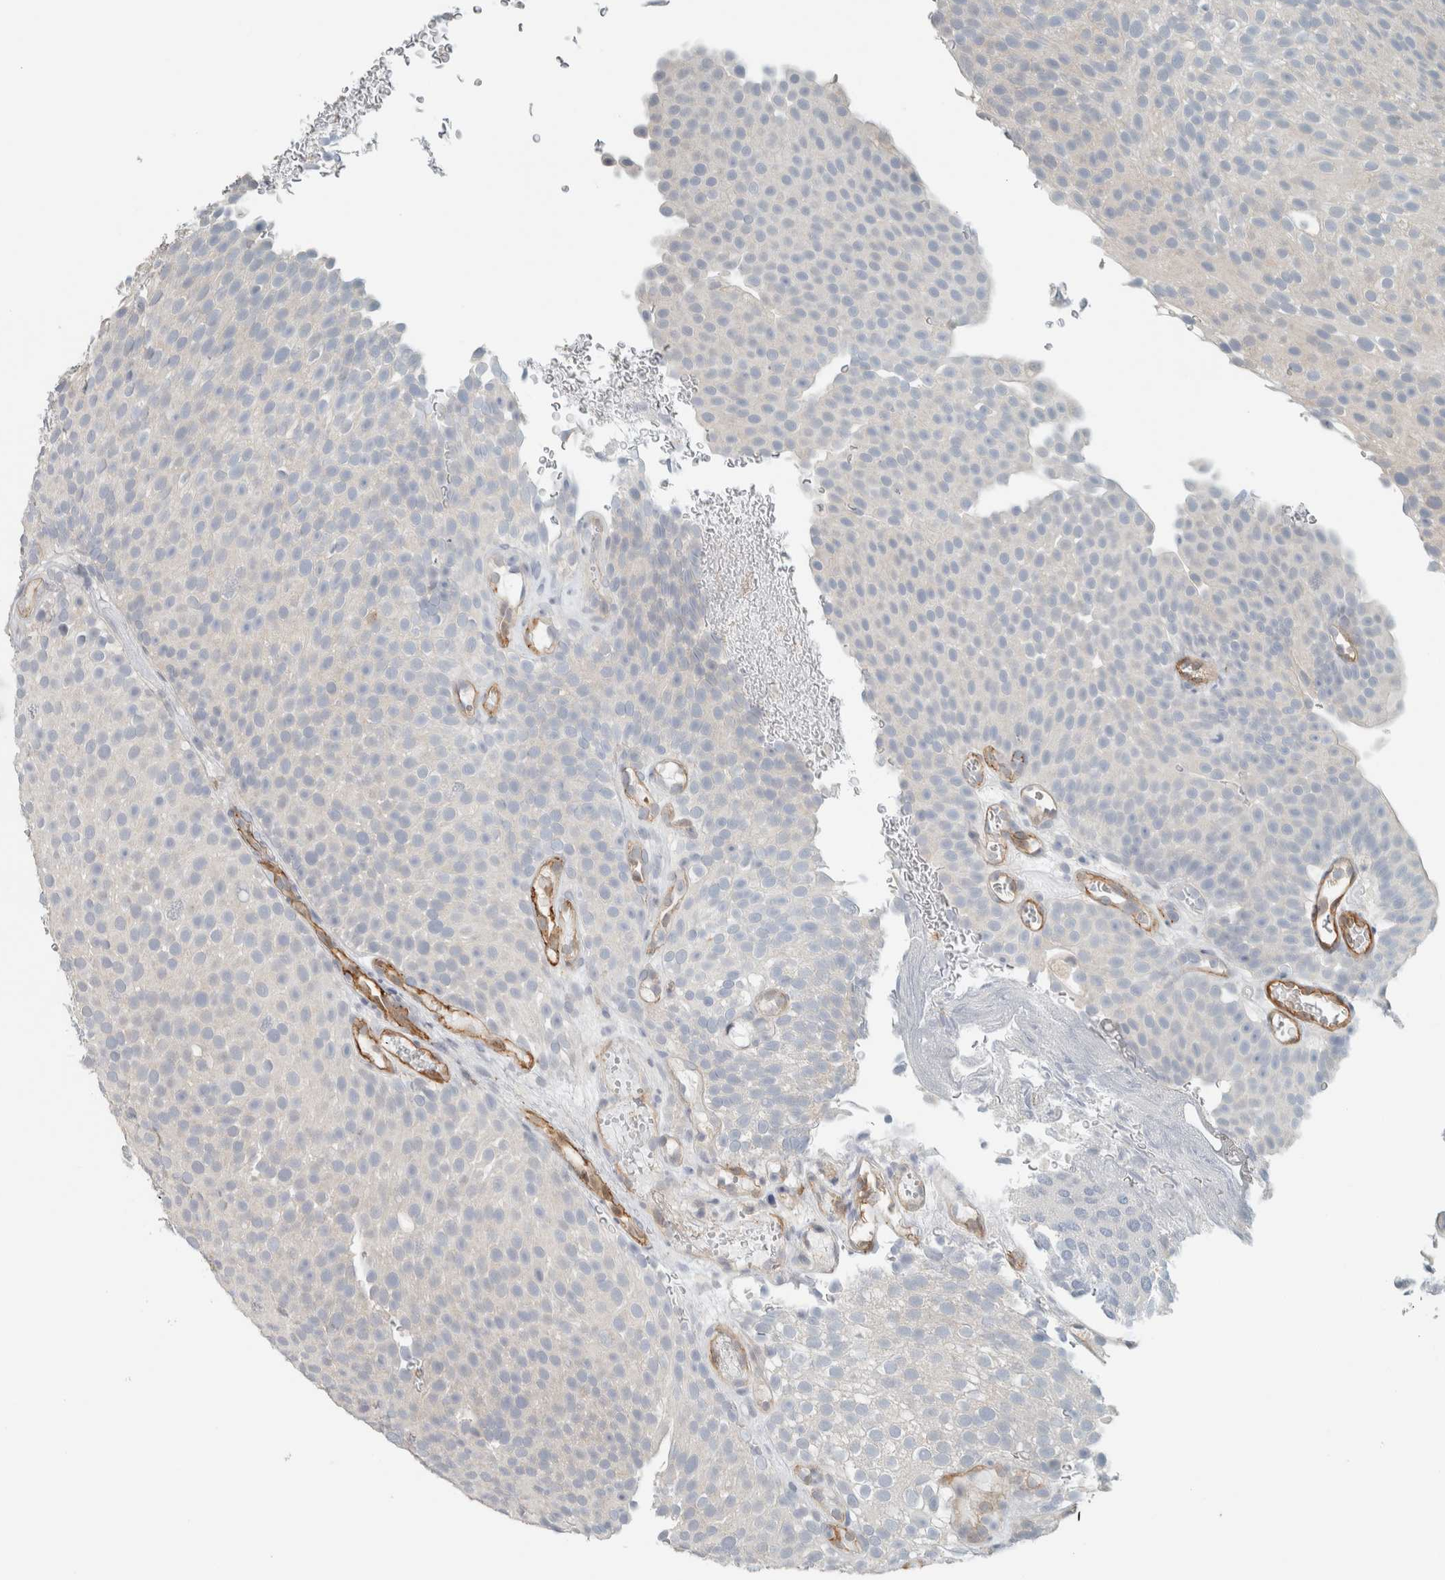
{"staining": {"intensity": "negative", "quantity": "none", "location": "none"}, "tissue": "urothelial cancer", "cell_type": "Tumor cells", "image_type": "cancer", "snomed": [{"axis": "morphology", "description": "Urothelial carcinoma, Low grade"}, {"axis": "topography", "description": "Urinary bladder"}], "caption": "A micrograph of urothelial carcinoma (low-grade) stained for a protein displays no brown staining in tumor cells.", "gene": "SCIN", "patient": {"sex": "male", "age": 78}}